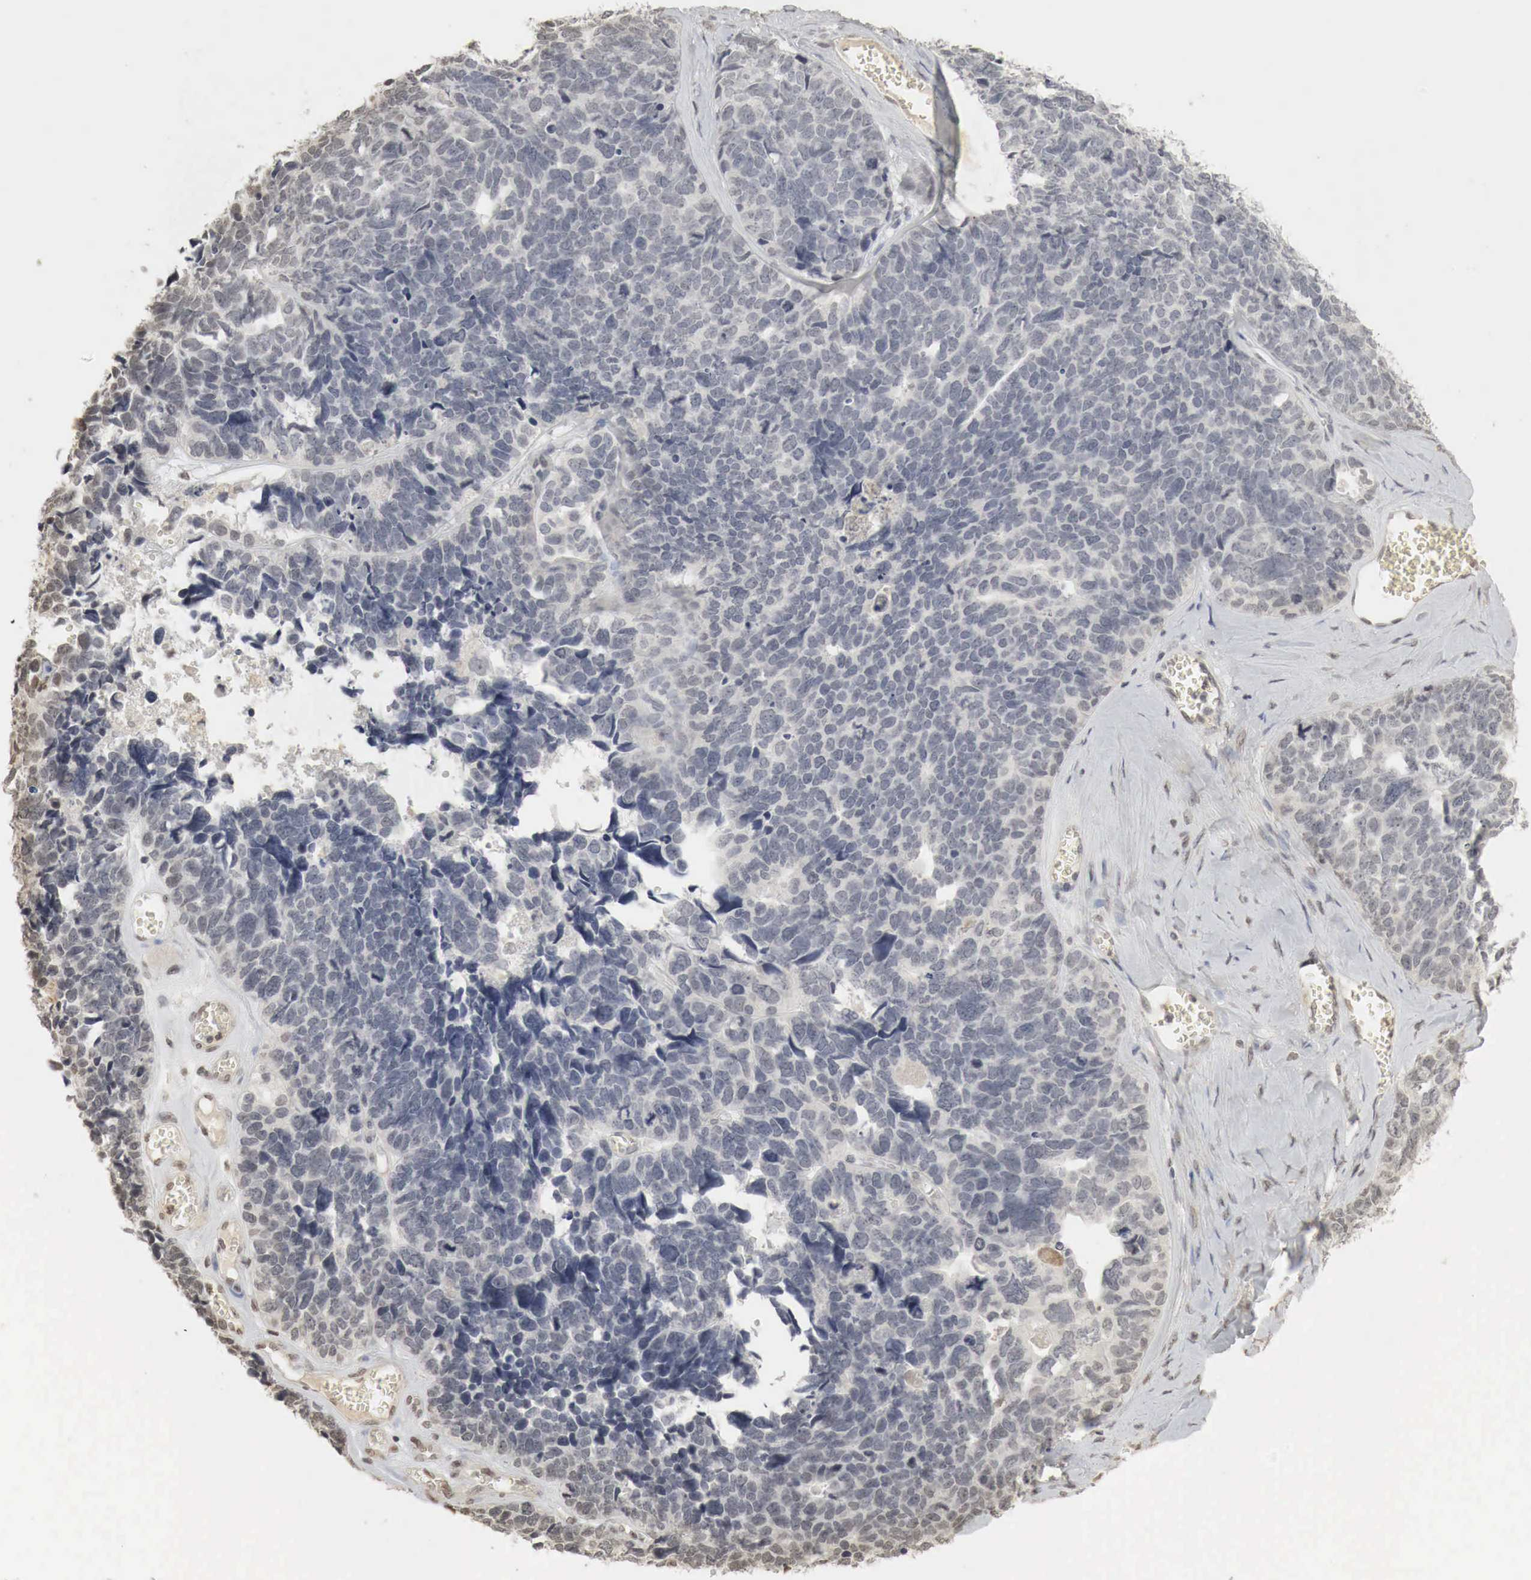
{"staining": {"intensity": "negative", "quantity": "none", "location": "none"}, "tissue": "ovarian cancer", "cell_type": "Tumor cells", "image_type": "cancer", "snomed": [{"axis": "morphology", "description": "Cystadenocarcinoma, serous, NOS"}, {"axis": "topography", "description": "Ovary"}], "caption": "Immunohistochemistry of human ovarian cancer shows no expression in tumor cells.", "gene": "ERBB4", "patient": {"sex": "female", "age": 77}}